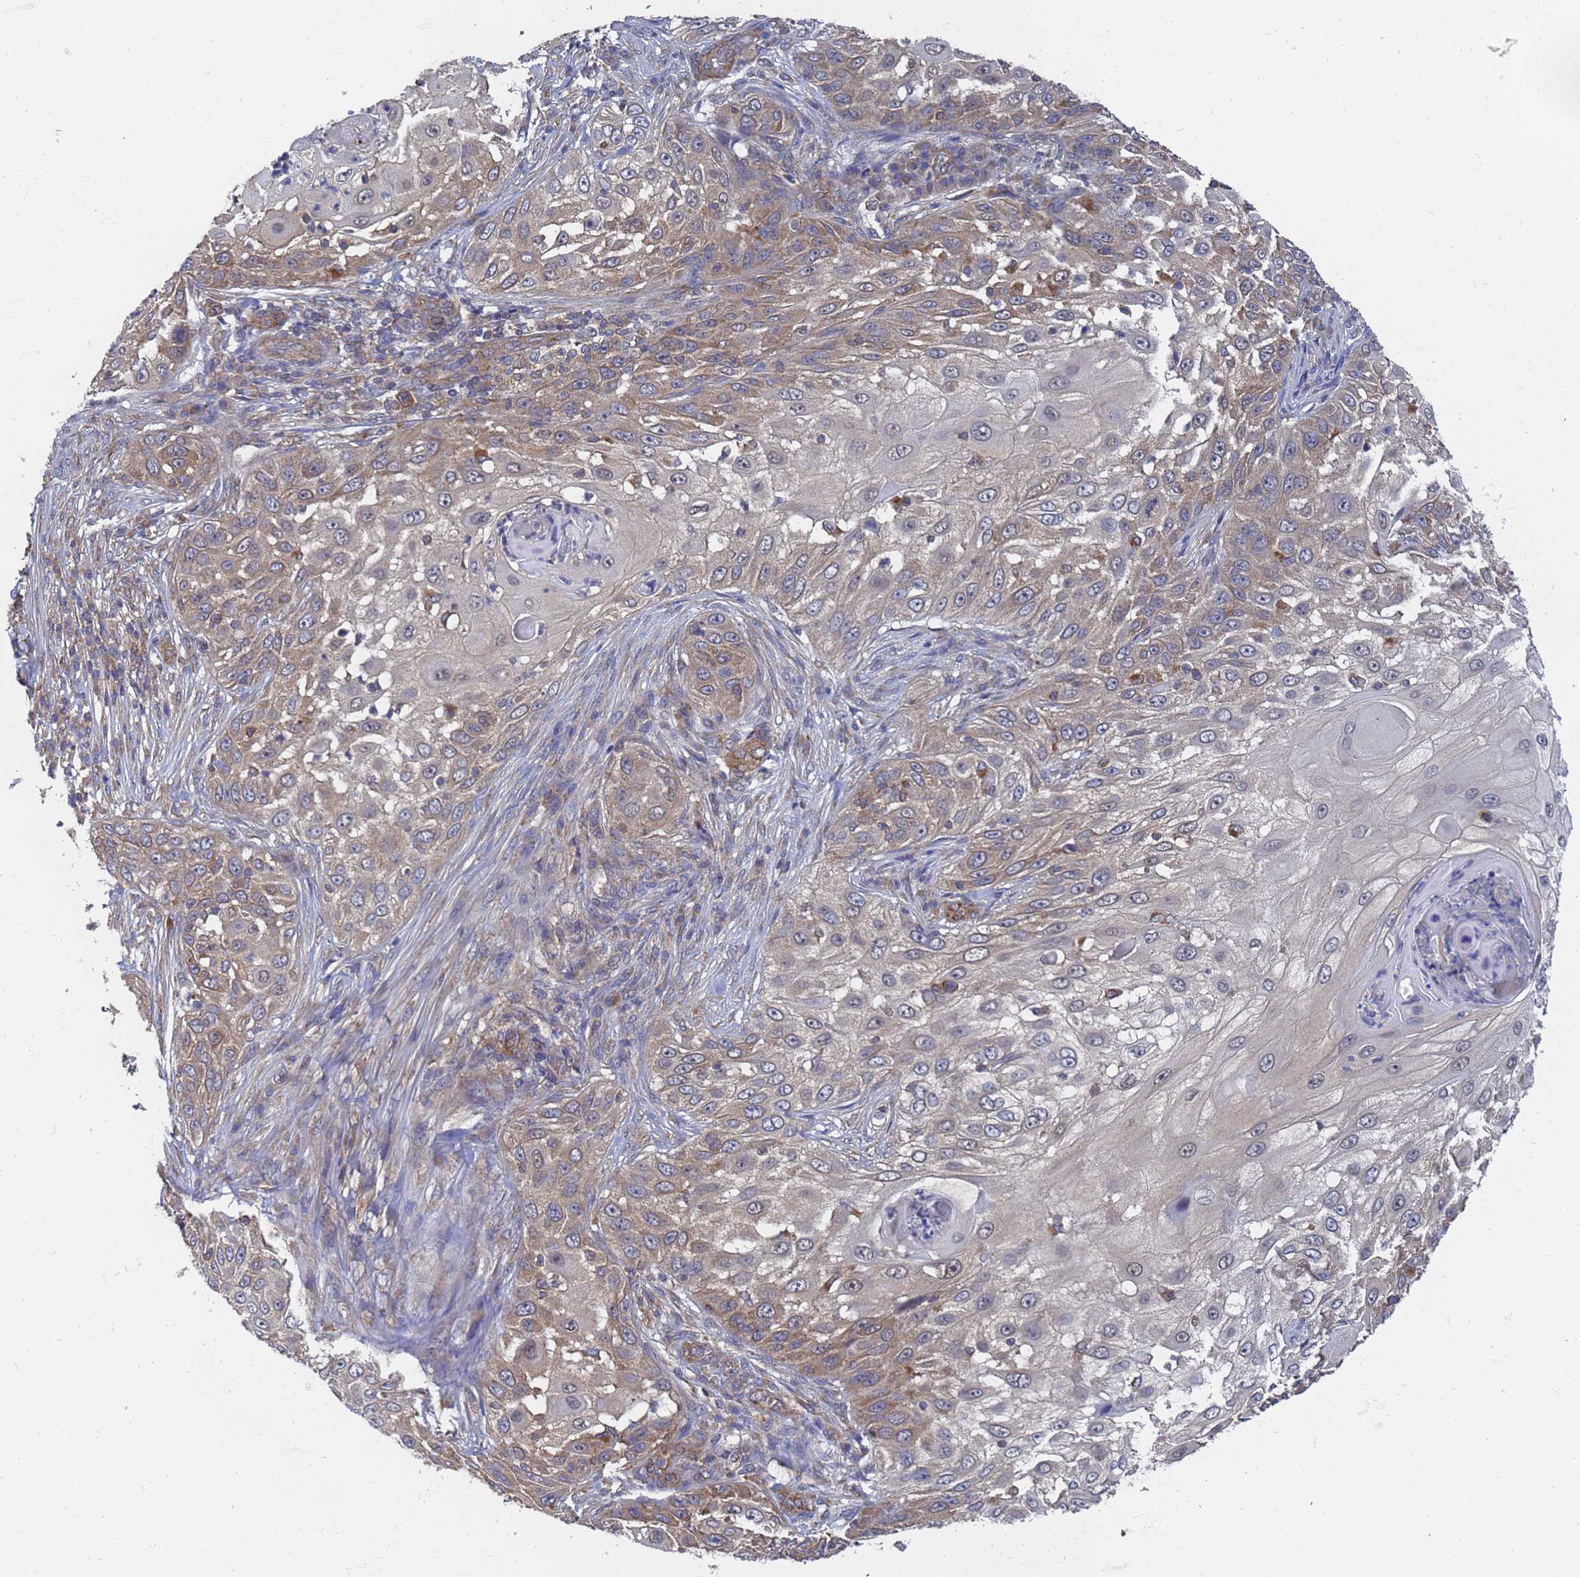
{"staining": {"intensity": "moderate", "quantity": "25%-75%", "location": "cytoplasmic/membranous"}, "tissue": "skin cancer", "cell_type": "Tumor cells", "image_type": "cancer", "snomed": [{"axis": "morphology", "description": "Squamous cell carcinoma, NOS"}, {"axis": "topography", "description": "Skin"}], "caption": "Human skin cancer (squamous cell carcinoma) stained with a brown dye displays moderate cytoplasmic/membranous positive expression in approximately 25%-75% of tumor cells.", "gene": "ALS2CL", "patient": {"sex": "female", "age": 44}}